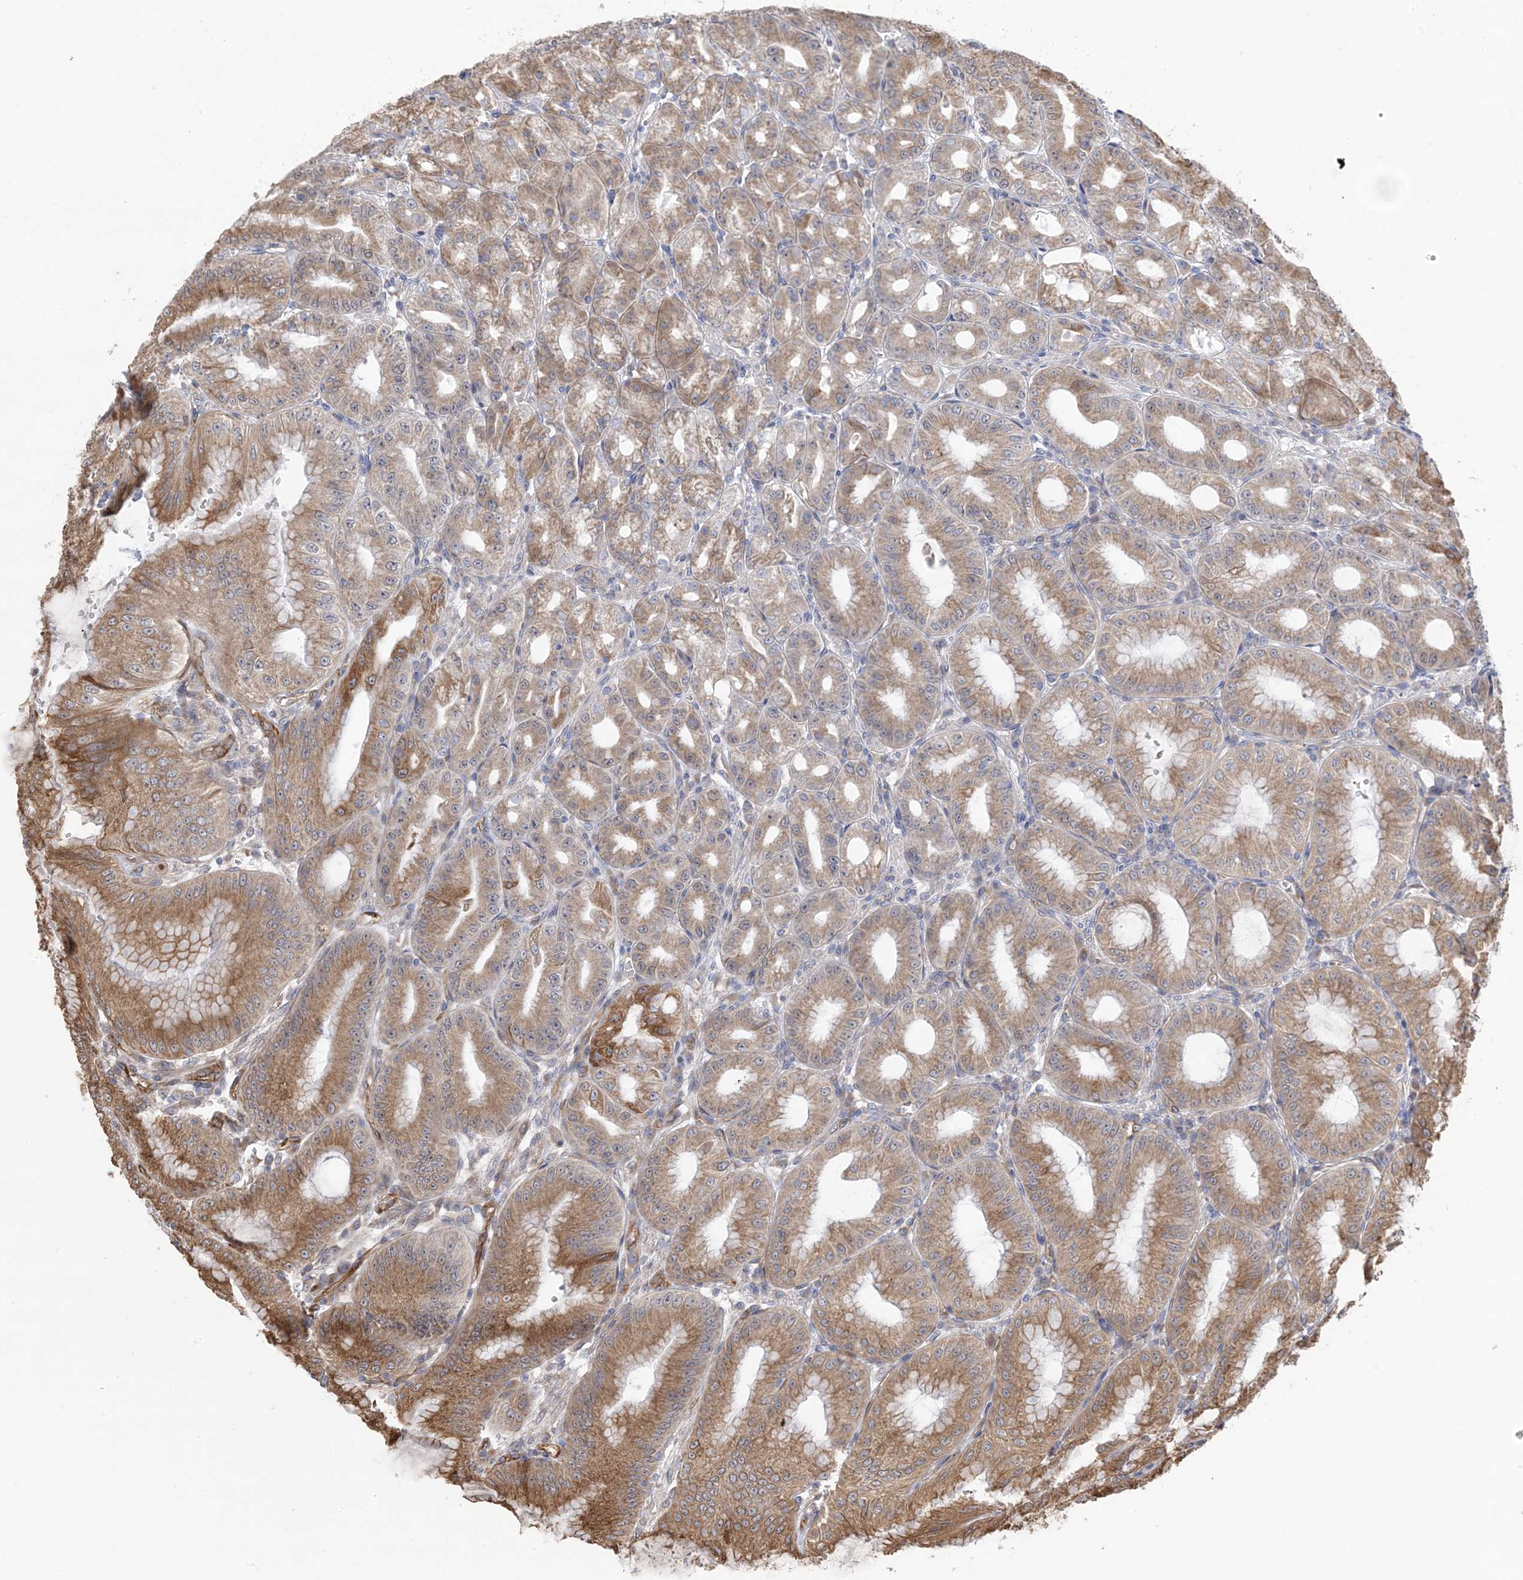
{"staining": {"intensity": "moderate", "quantity": "25%-75%", "location": "cytoplasmic/membranous"}, "tissue": "stomach", "cell_type": "Glandular cells", "image_type": "normal", "snomed": [{"axis": "morphology", "description": "Normal tissue, NOS"}, {"axis": "topography", "description": "Stomach, lower"}], "caption": "Moderate cytoplasmic/membranous expression is seen in approximately 25%-75% of glandular cells in unremarkable stomach.", "gene": "CLEC16A", "patient": {"sex": "male", "age": 71}}